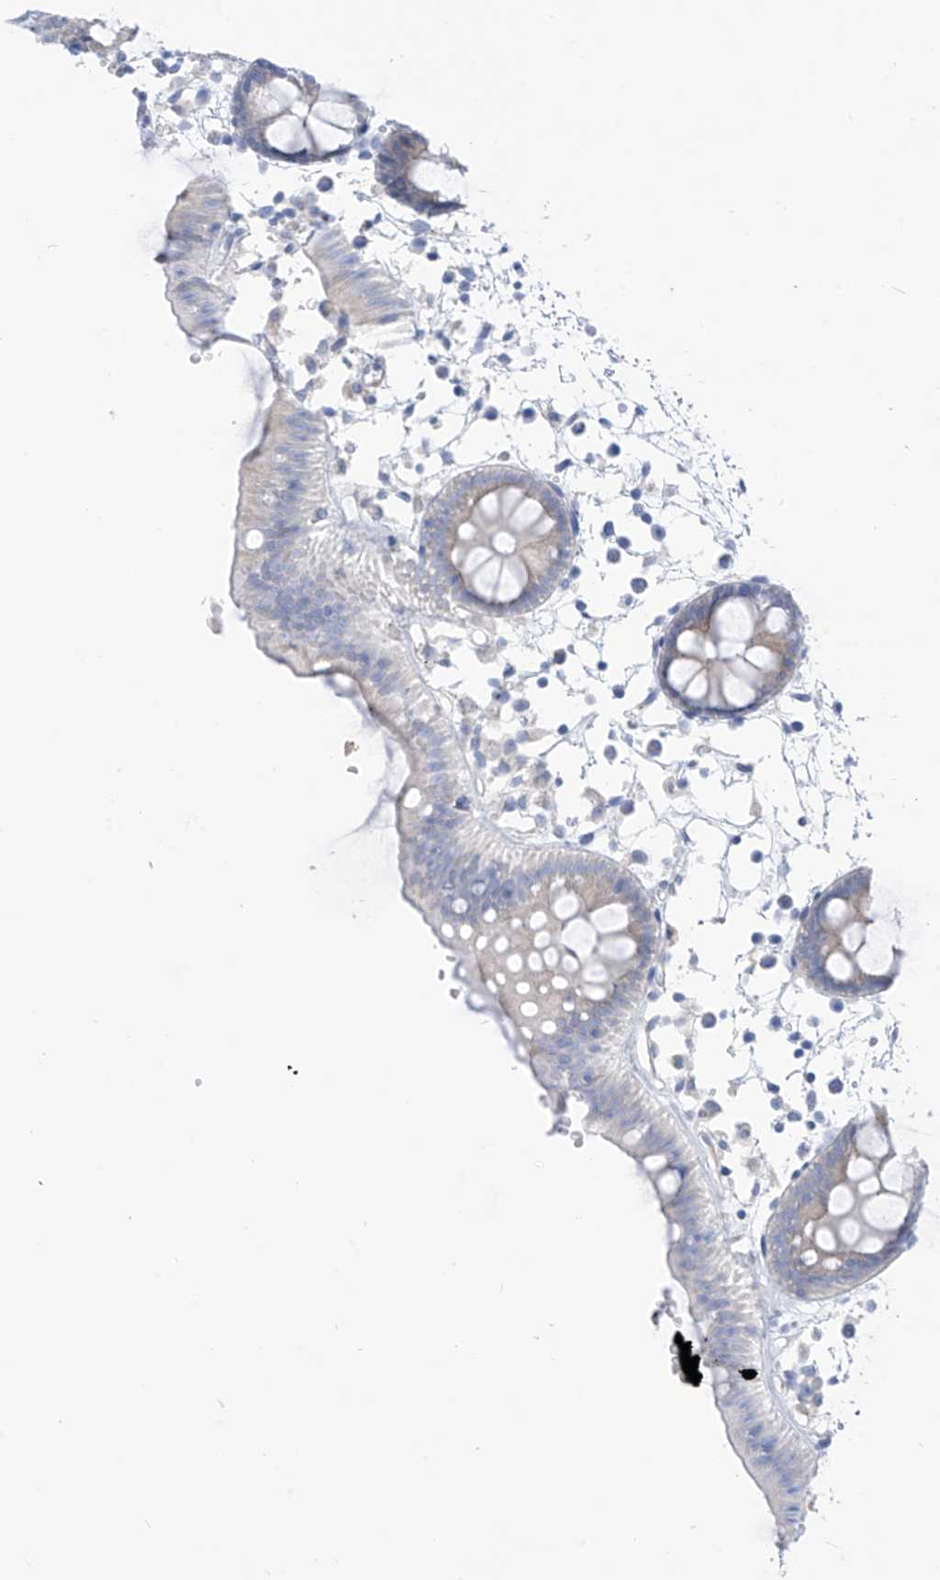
{"staining": {"intensity": "negative", "quantity": "none", "location": "none"}, "tissue": "colon", "cell_type": "Endothelial cells", "image_type": "normal", "snomed": [{"axis": "morphology", "description": "Normal tissue, NOS"}, {"axis": "topography", "description": "Colon"}], "caption": "The image exhibits no significant staining in endothelial cells of colon.", "gene": "RCN2", "patient": {"sex": "male", "age": 56}}